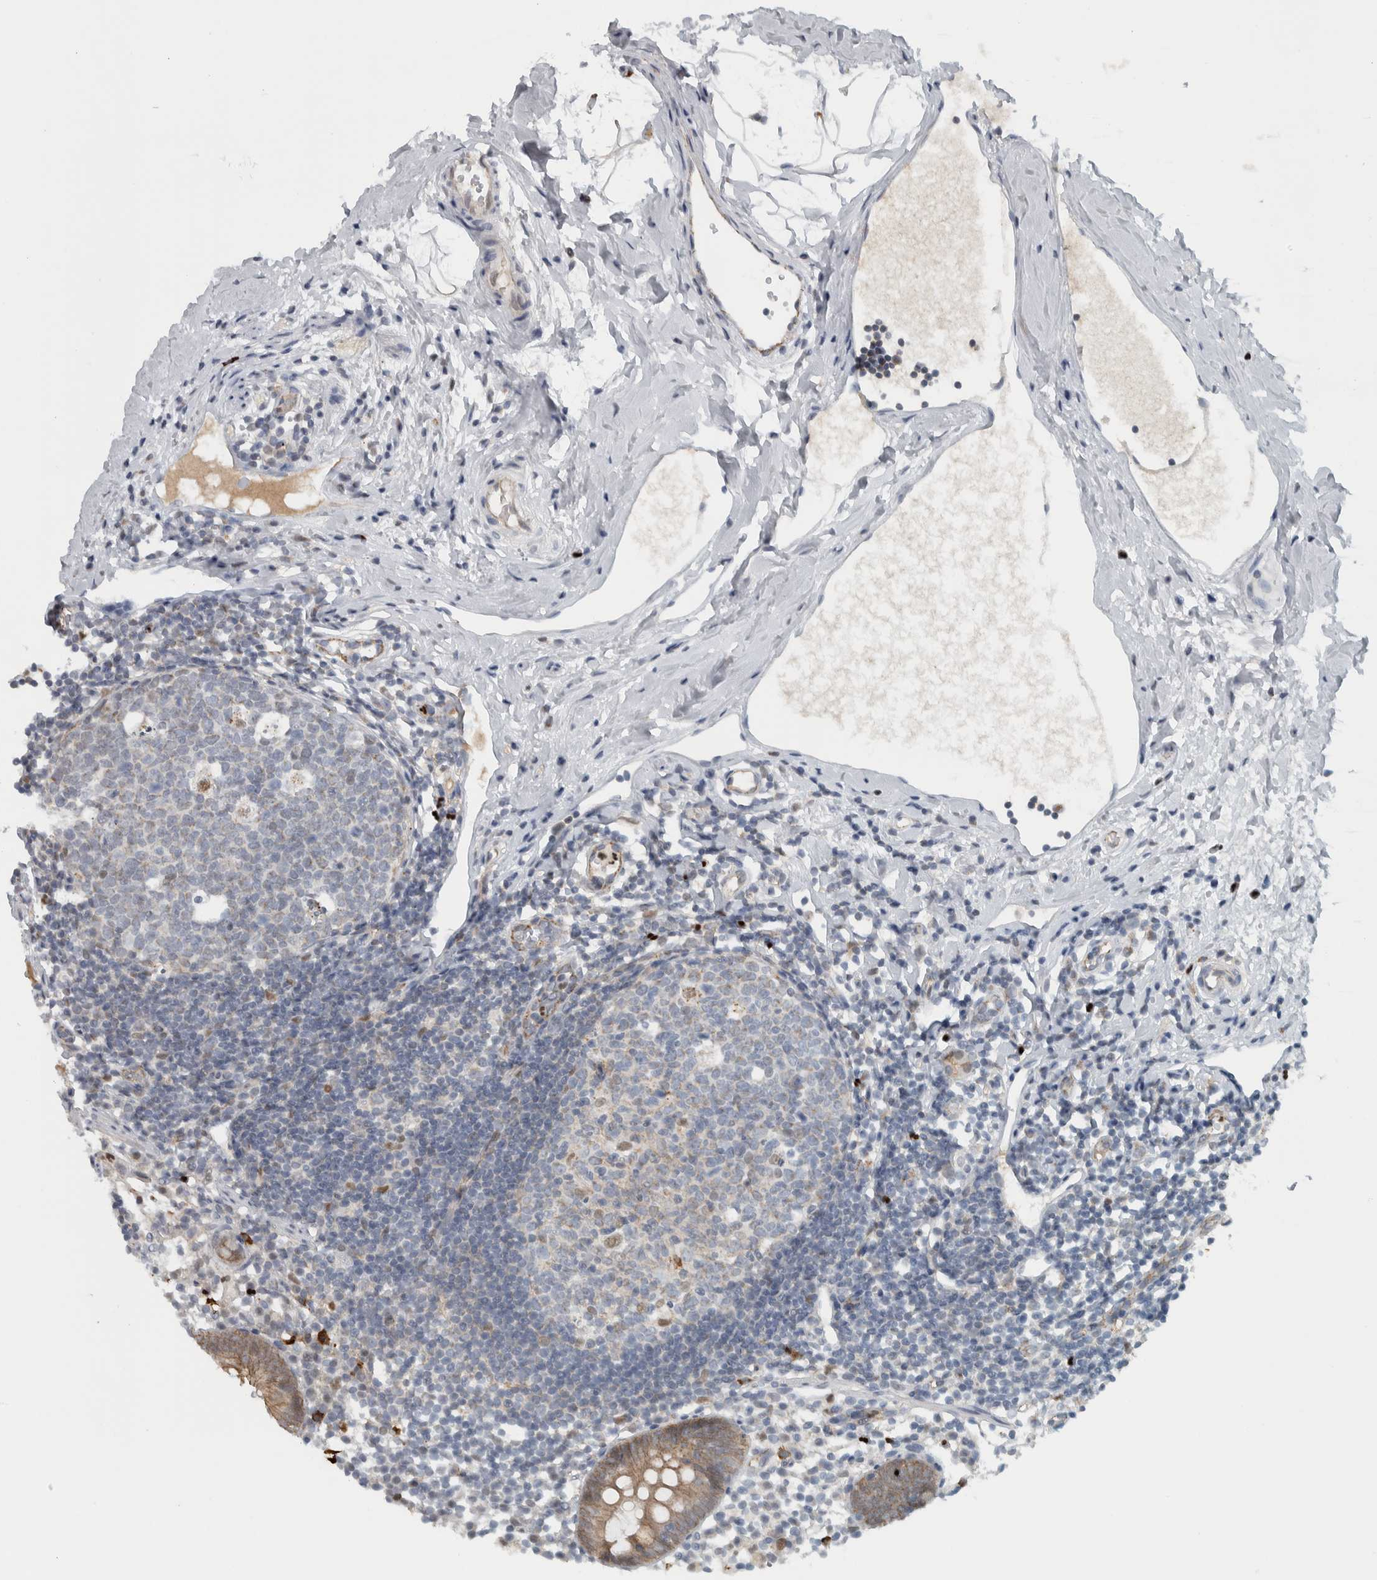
{"staining": {"intensity": "weak", "quantity": ">75%", "location": "cytoplasmic/membranous"}, "tissue": "appendix", "cell_type": "Glandular cells", "image_type": "normal", "snomed": [{"axis": "morphology", "description": "Normal tissue, NOS"}, {"axis": "topography", "description": "Appendix"}], "caption": "DAB (3,3'-diaminobenzidine) immunohistochemical staining of benign appendix displays weak cytoplasmic/membranous protein expression in approximately >75% of glandular cells.", "gene": "ADPRM", "patient": {"sex": "female", "age": 20}}